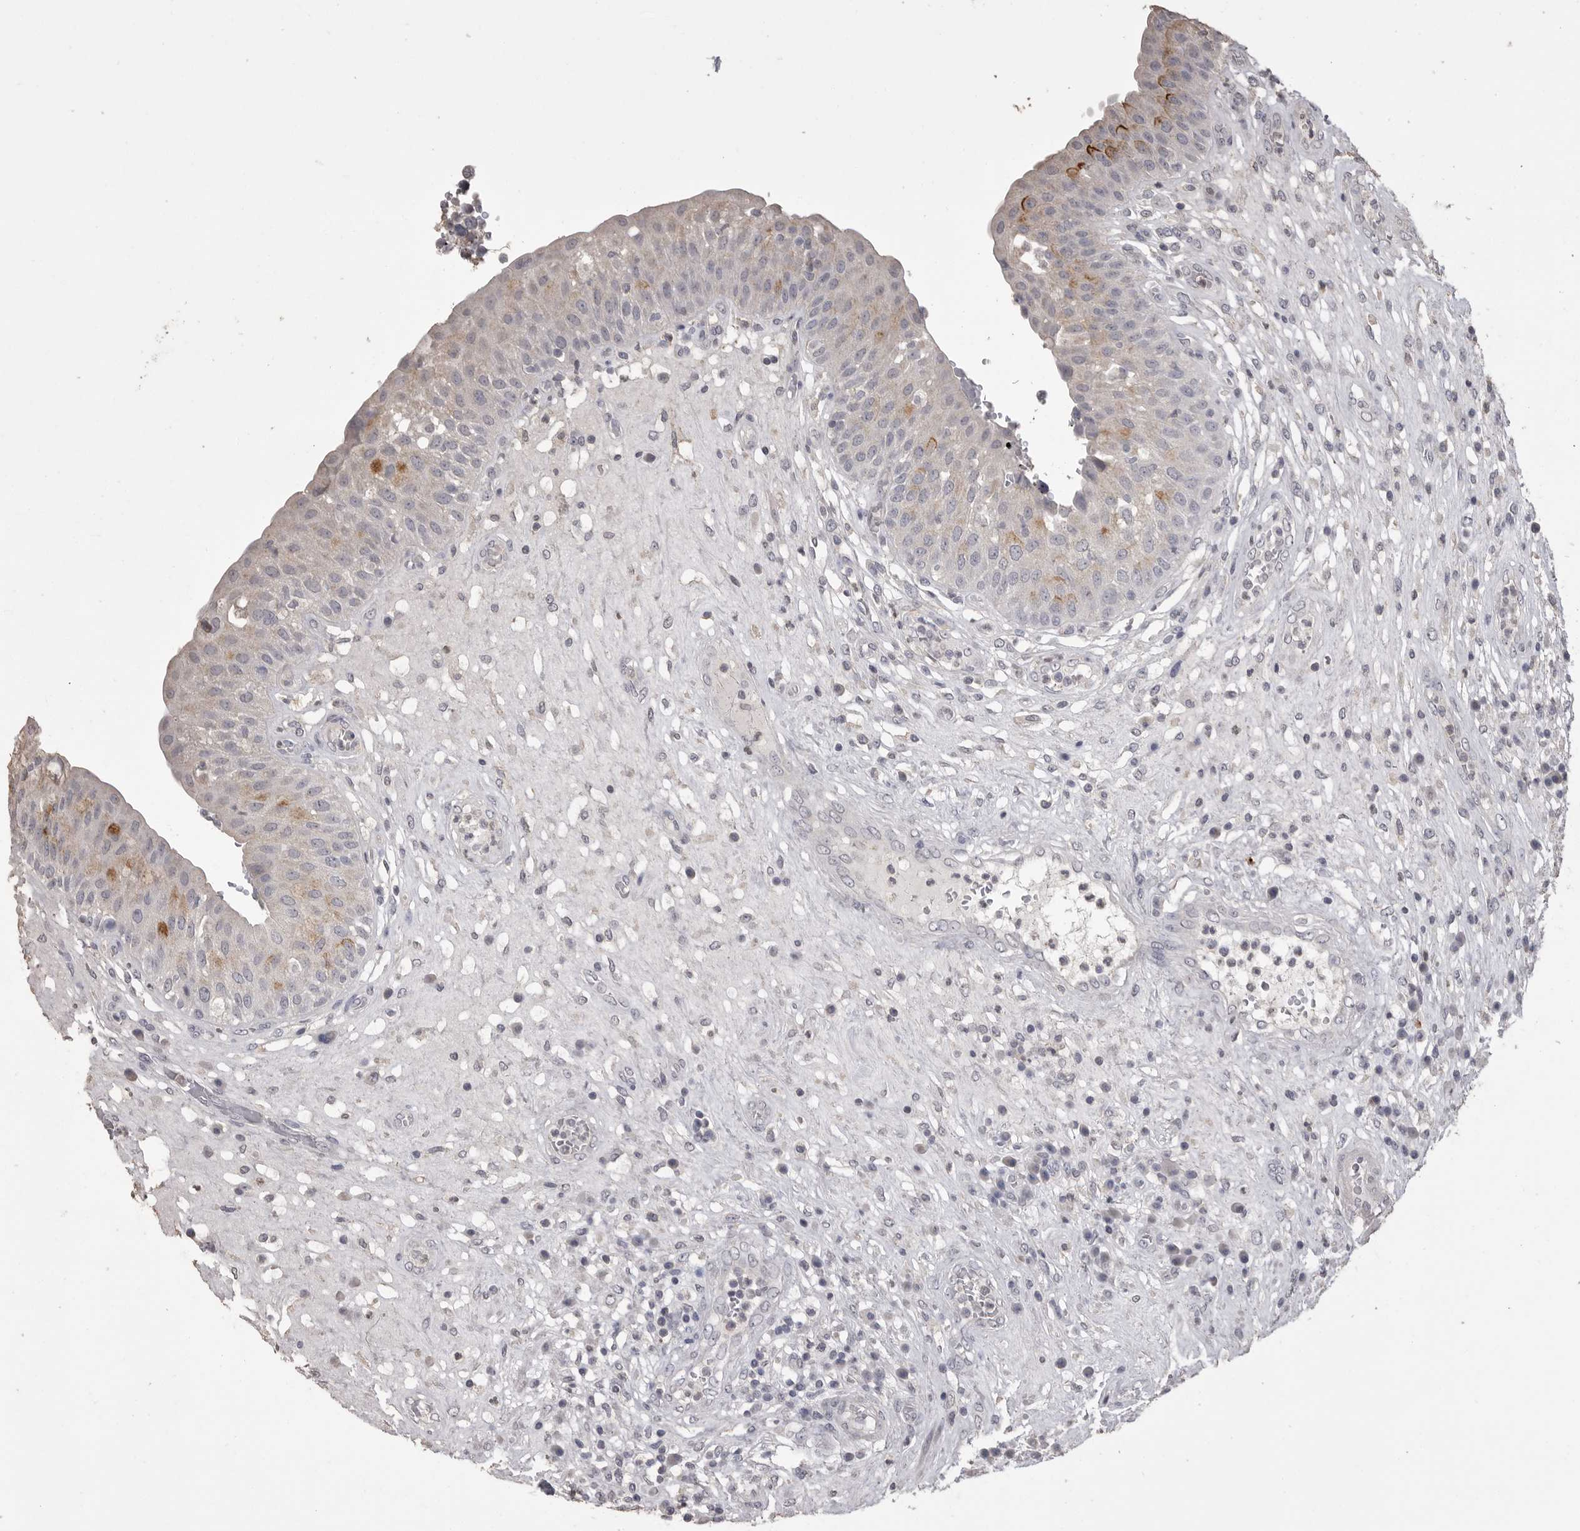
{"staining": {"intensity": "moderate", "quantity": "<25%", "location": "cytoplasmic/membranous"}, "tissue": "urinary bladder", "cell_type": "Urothelial cells", "image_type": "normal", "snomed": [{"axis": "morphology", "description": "Normal tissue, NOS"}, {"axis": "topography", "description": "Urinary bladder"}], "caption": "Normal urinary bladder demonstrates moderate cytoplasmic/membranous positivity in approximately <25% of urothelial cells, visualized by immunohistochemistry. (brown staining indicates protein expression, while blue staining denotes nuclei).", "gene": "MMP7", "patient": {"sex": "female", "age": 62}}